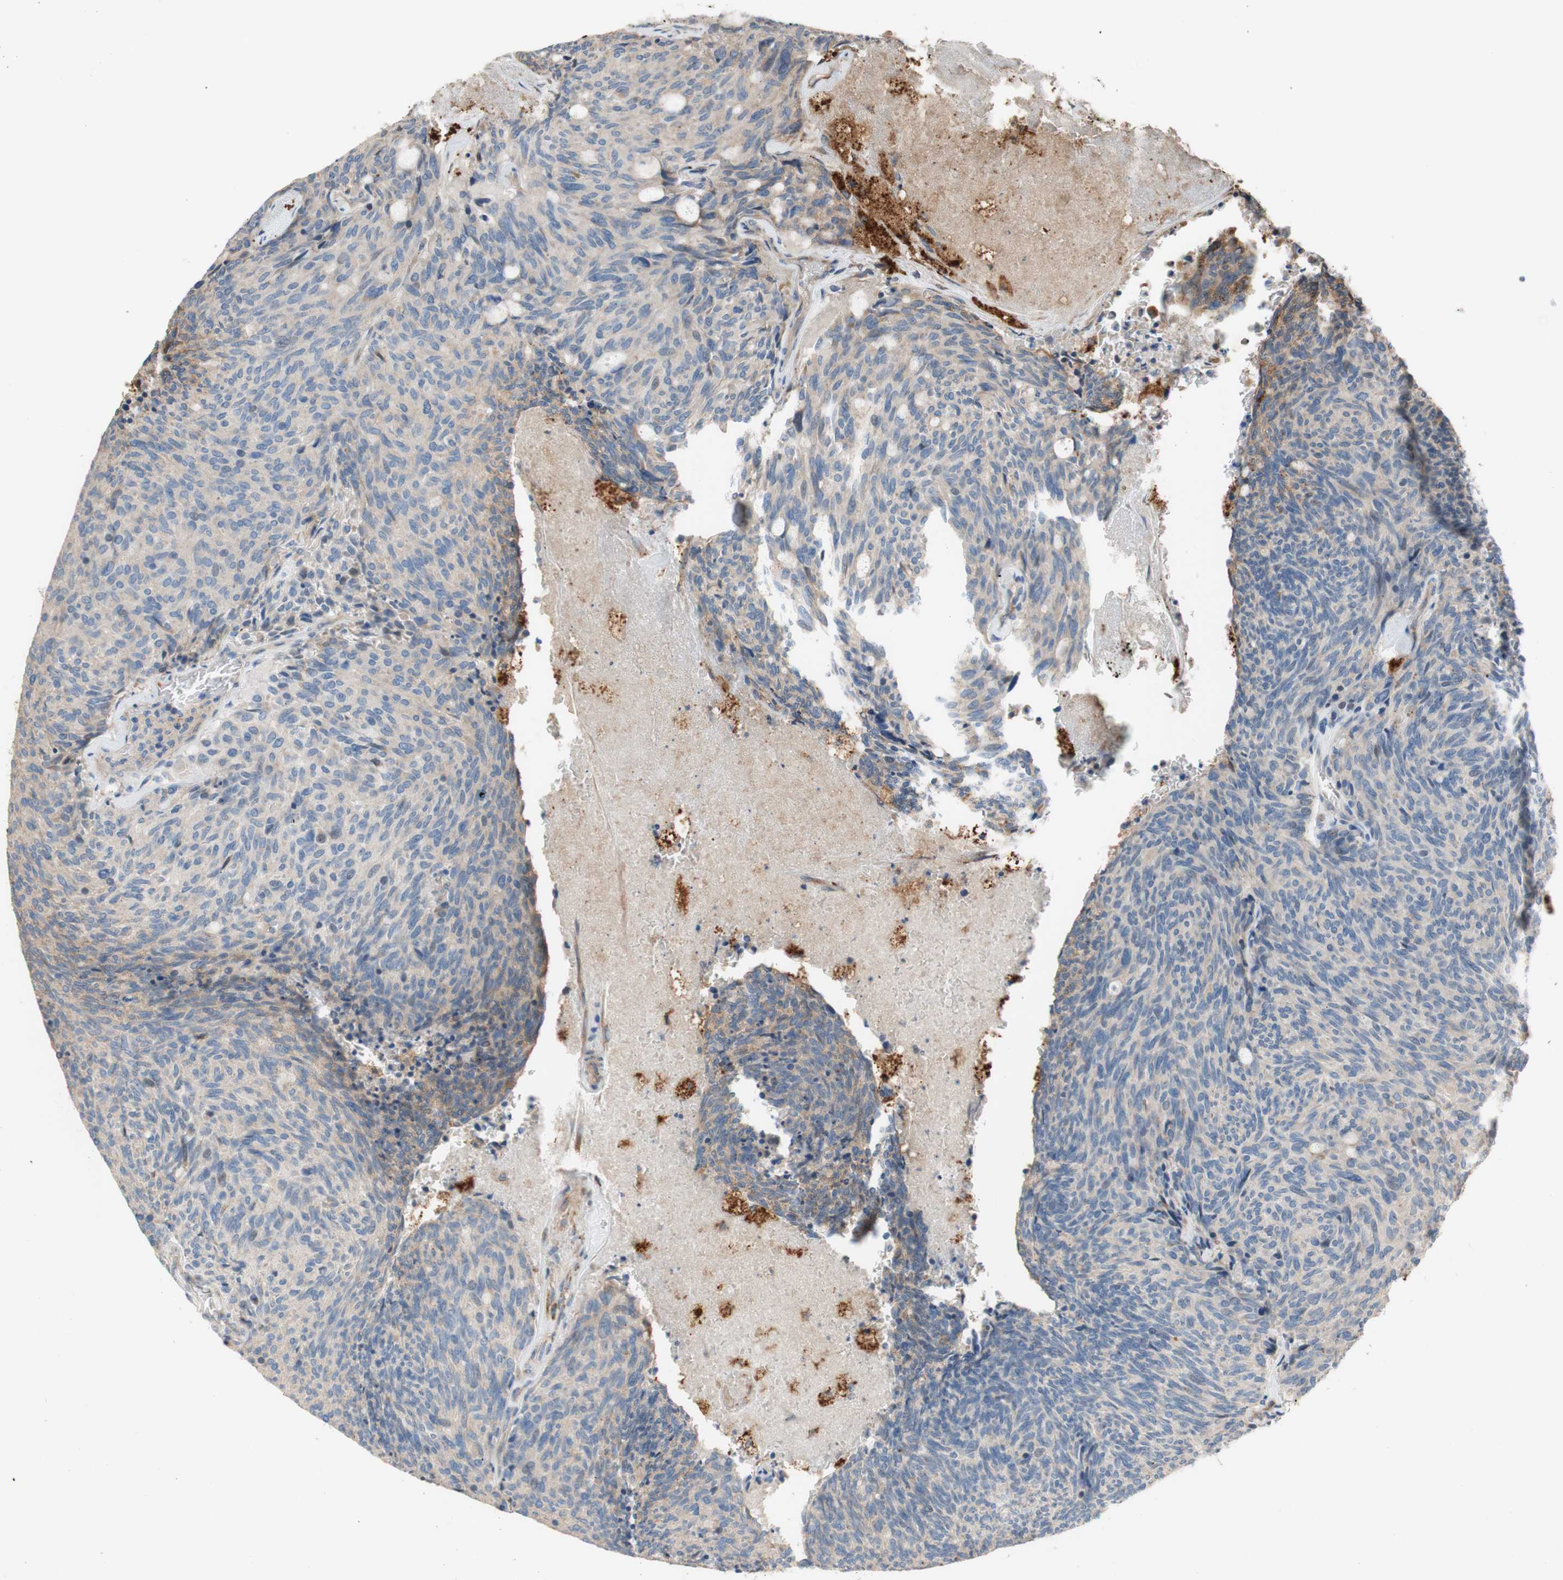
{"staining": {"intensity": "negative", "quantity": "none", "location": "none"}, "tissue": "carcinoid", "cell_type": "Tumor cells", "image_type": "cancer", "snomed": [{"axis": "morphology", "description": "Carcinoid, malignant, NOS"}, {"axis": "topography", "description": "Pancreas"}], "caption": "Protein analysis of carcinoid (malignant) displays no significant staining in tumor cells.", "gene": "PTPN21", "patient": {"sex": "female", "age": 54}}